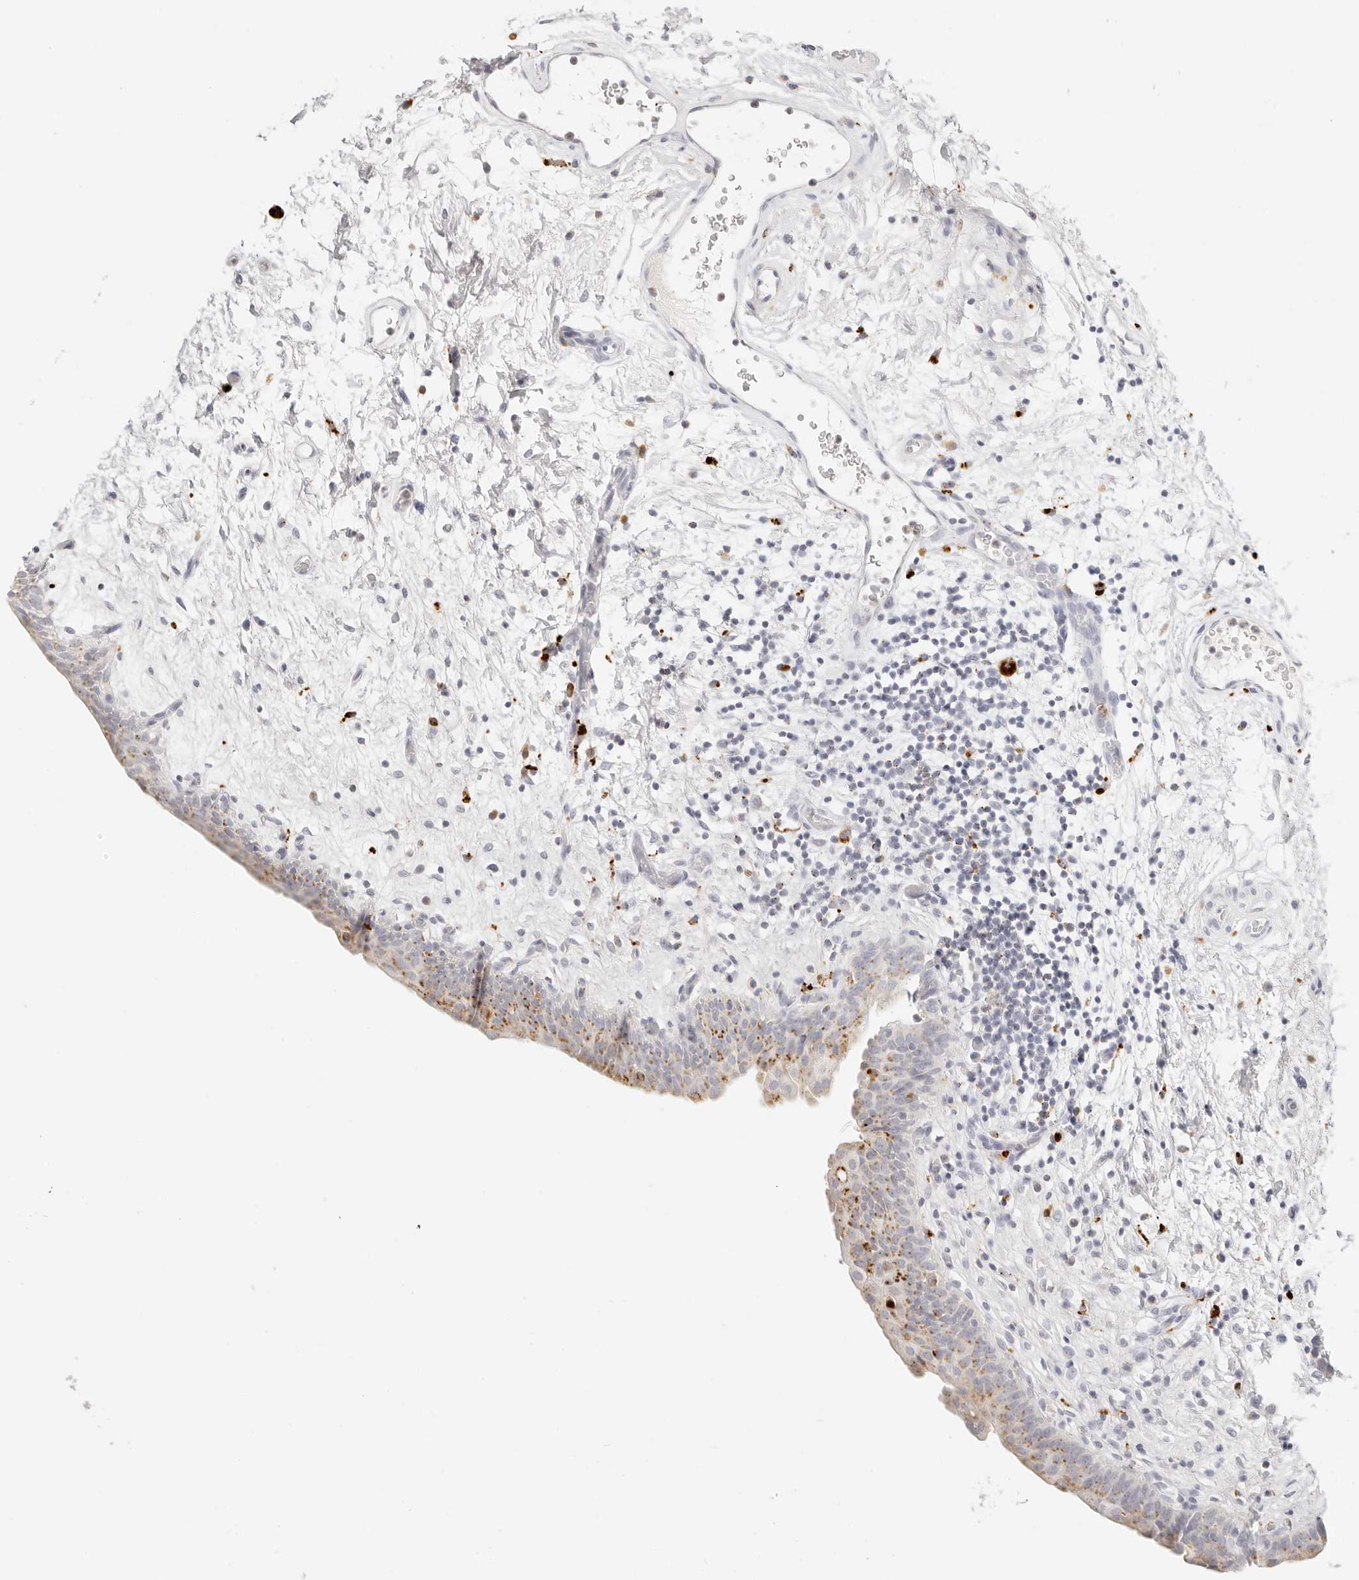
{"staining": {"intensity": "moderate", "quantity": "<25%", "location": "cytoplasmic/membranous"}, "tissue": "urinary bladder", "cell_type": "Urothelial cells", "image_type": "normal", "snomed": [{"axis": "morphology", "description": "Normal tissue, NOS"}, {"axis": "topography", "description": "Urinary bladder"}], "caption": "Immunohistochemistry image of benign urinary bladder stained for a protein (brown), which reveals low levels of moderate cytoplasmic/membranous staining in approximately <25% of urothelial cells.", "gene": "RNASET2", "patient": {"sex": "male", "age": 83}}